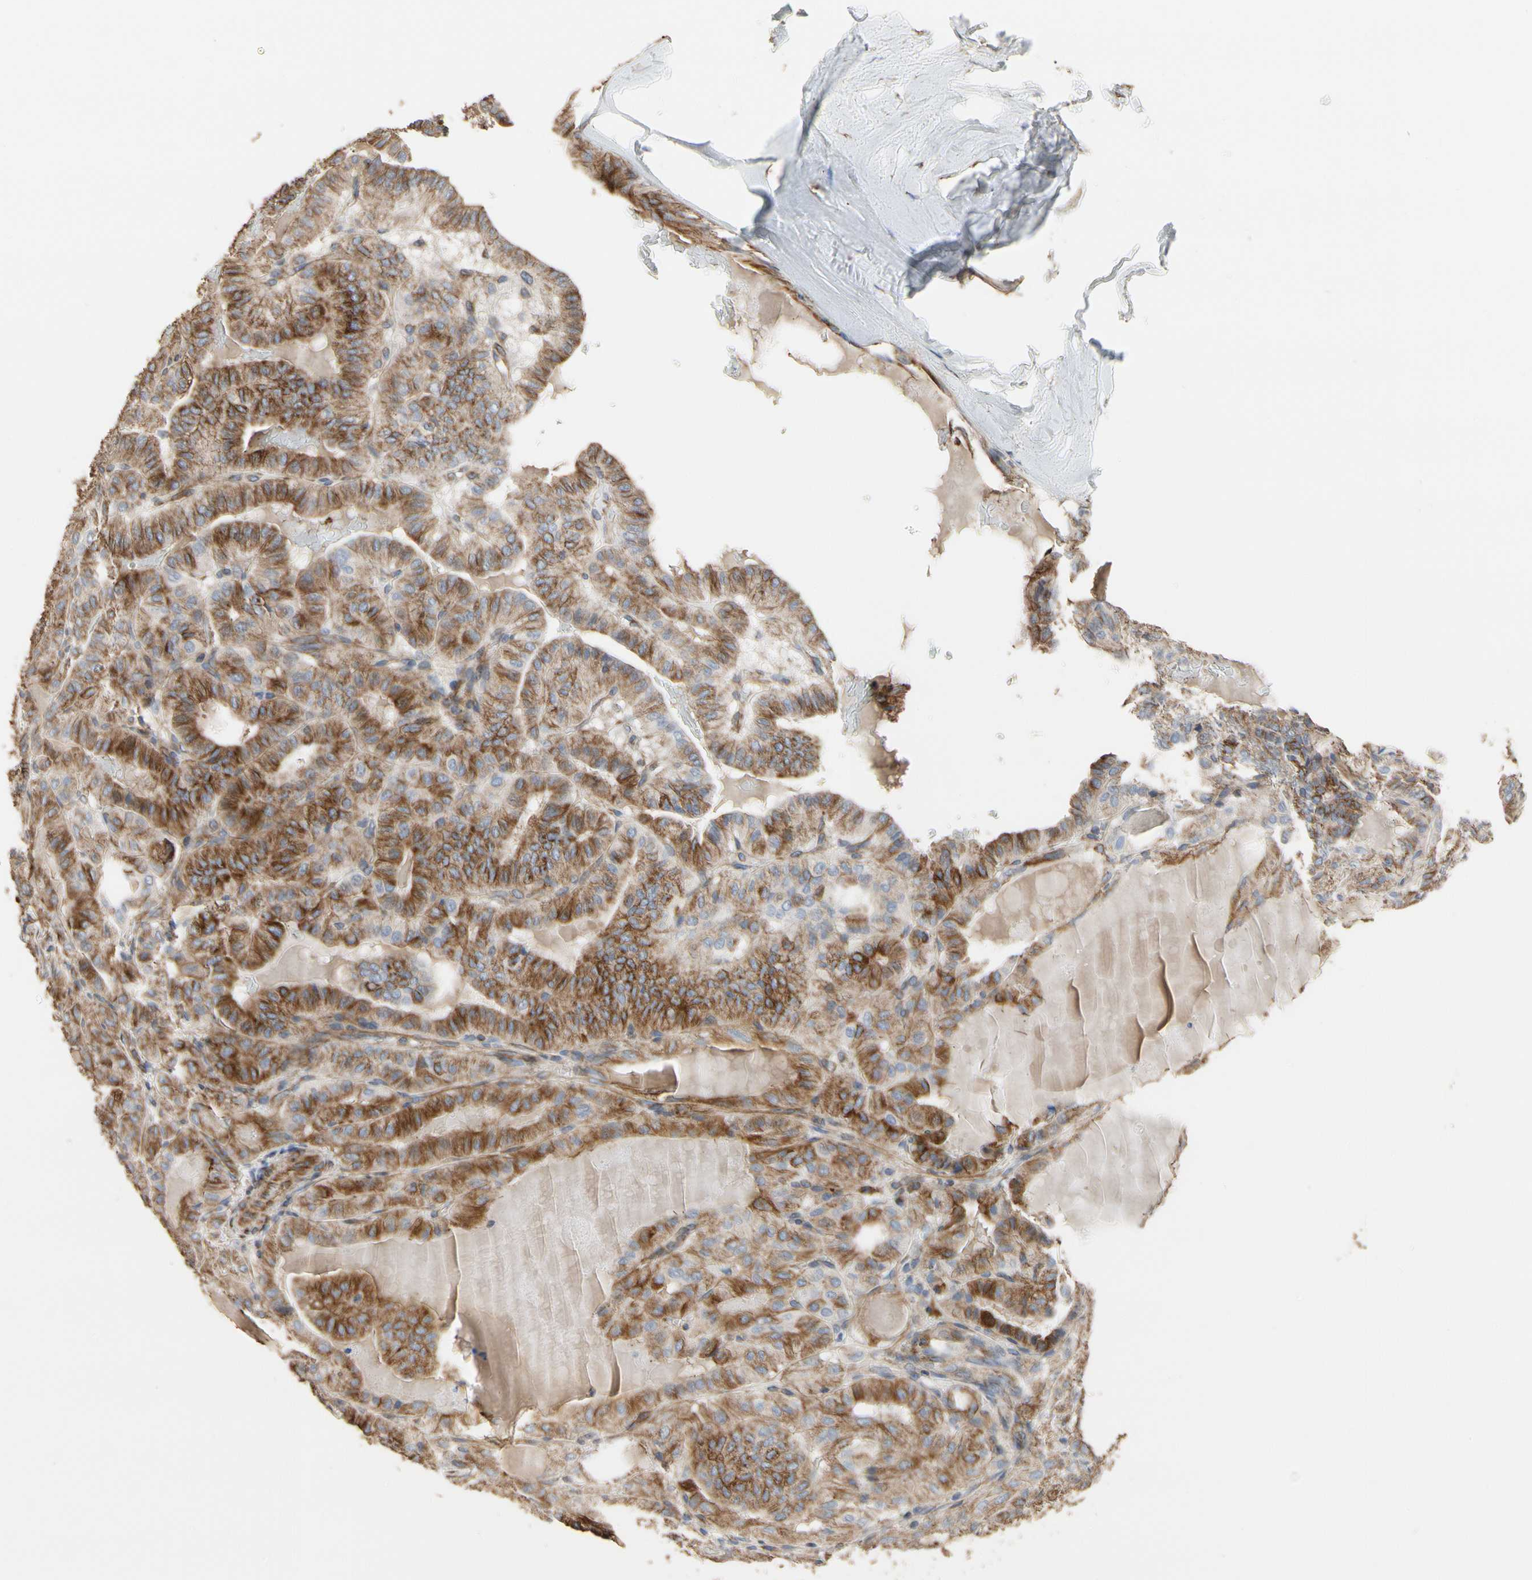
{"staining": {"intensity": "moderate", "quantity": "25%-75%", "location": "cytoplasmic/membranous"}, "tissue": "thyroid cancer", "cell_type": "Tumor cells", "image_type": "cancer", "snomed": [{"axis": "morphology", "description": "Papillary adenocarcinoma, NOS"}, {"axis": "topography", "description": "Thyroid gland"}], "caption": "Brown immunohistochemical staining in human thyroid cancer (papillary adenocarcinoma) reveals moderate cytoplasmic/membranous positivity in about 25%-75% of tumor cells.", "gene": "TUBA1A", "patient": {"sex": "male", "age": 77}}